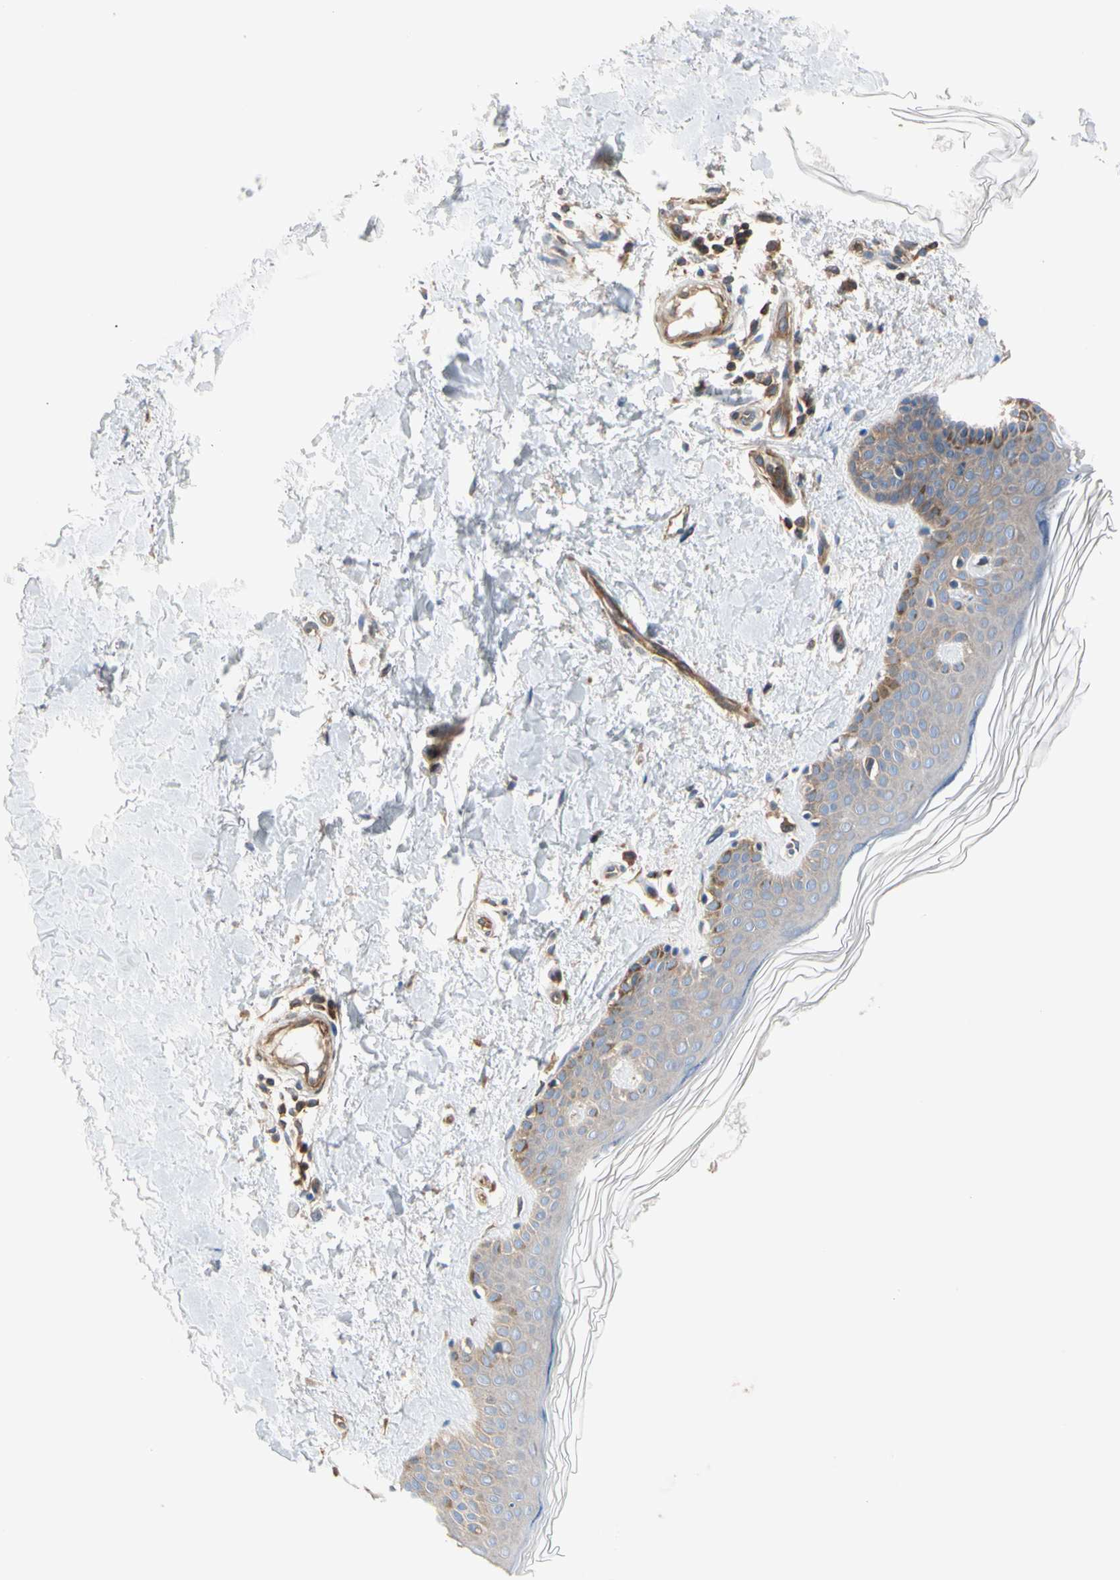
{"staining": {"intensity": "weak", "quantity": ">75%", "location": "cytoplasmic/membranous"}, "tissue": "skin", "cell_type": "Fibroblasts", "image_type": "normal", "snomed": [{"axis": "morphology", "description": "Normal tissue, NOS"}, {"axis": "topography", "description": "Skin"}], "caption": "A histopathology image of human skin stained for a protein demonstrates weak cytoplasmic/membranous brown staining in fibroblasts.", "gene": "ROCK1", "patient": {"sex": "male", "age": 67}}